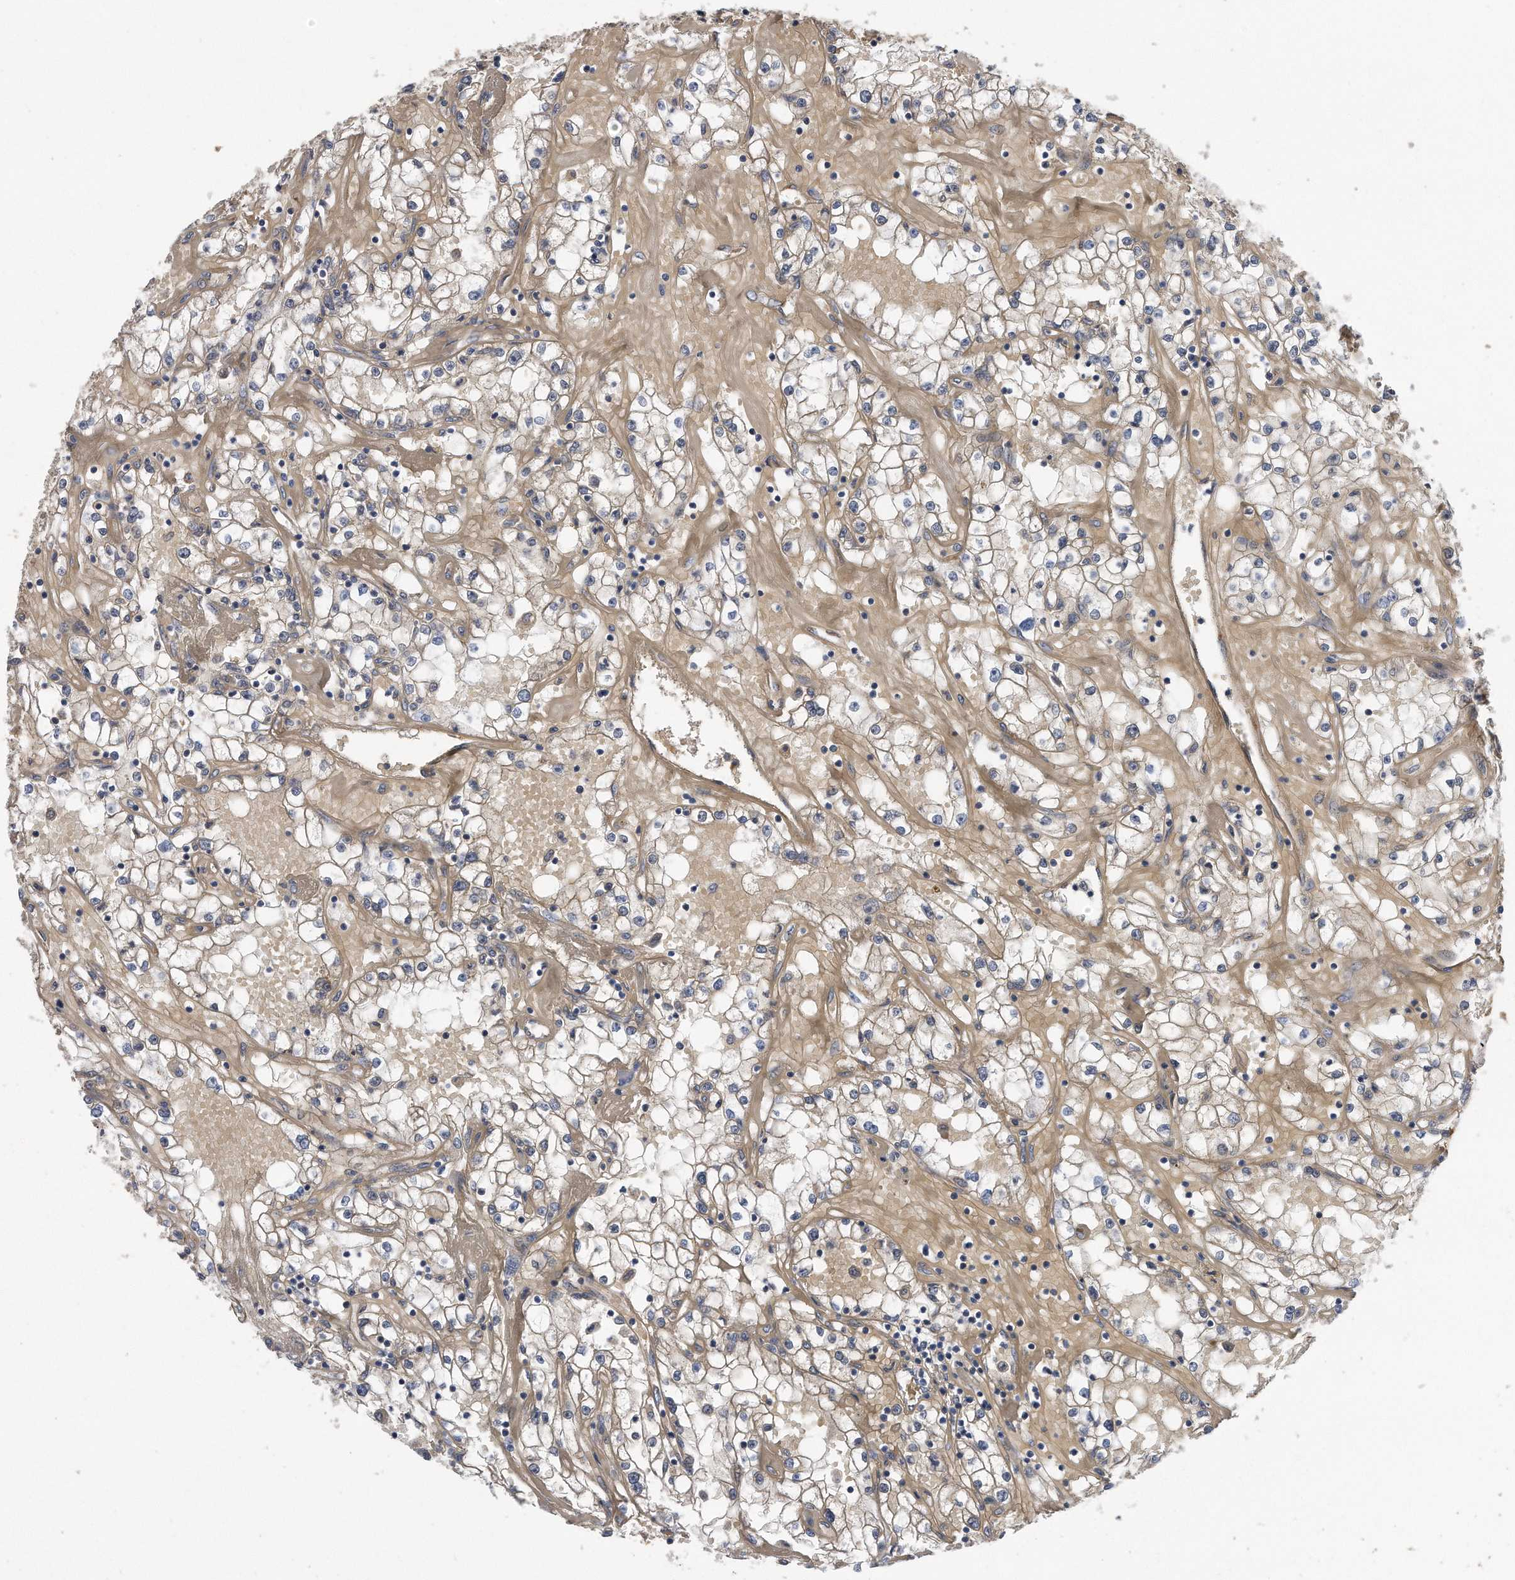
{"staining": {"intensity": "weak", "quantity": ">75%", "location": "cytoplasmic/membranous"}, "tissue": "renal cancer", "cell_type": "Tumor cells", "image_type": "cancer", "snomed": [{"axis": "morphology", "description": "Adenocarcinoma, NOS"}, {"axis": "topography", "description": "Kidney"}], "caption": "Tumor cells display weak cytoplasmic/membranous expression in about >75% of cells in renal cancer. The protein of interest is shown in brown color, while the nuclei are stained blue.", "gene": "CDCP1", "patient": {"sex": "male", "age": 56}}